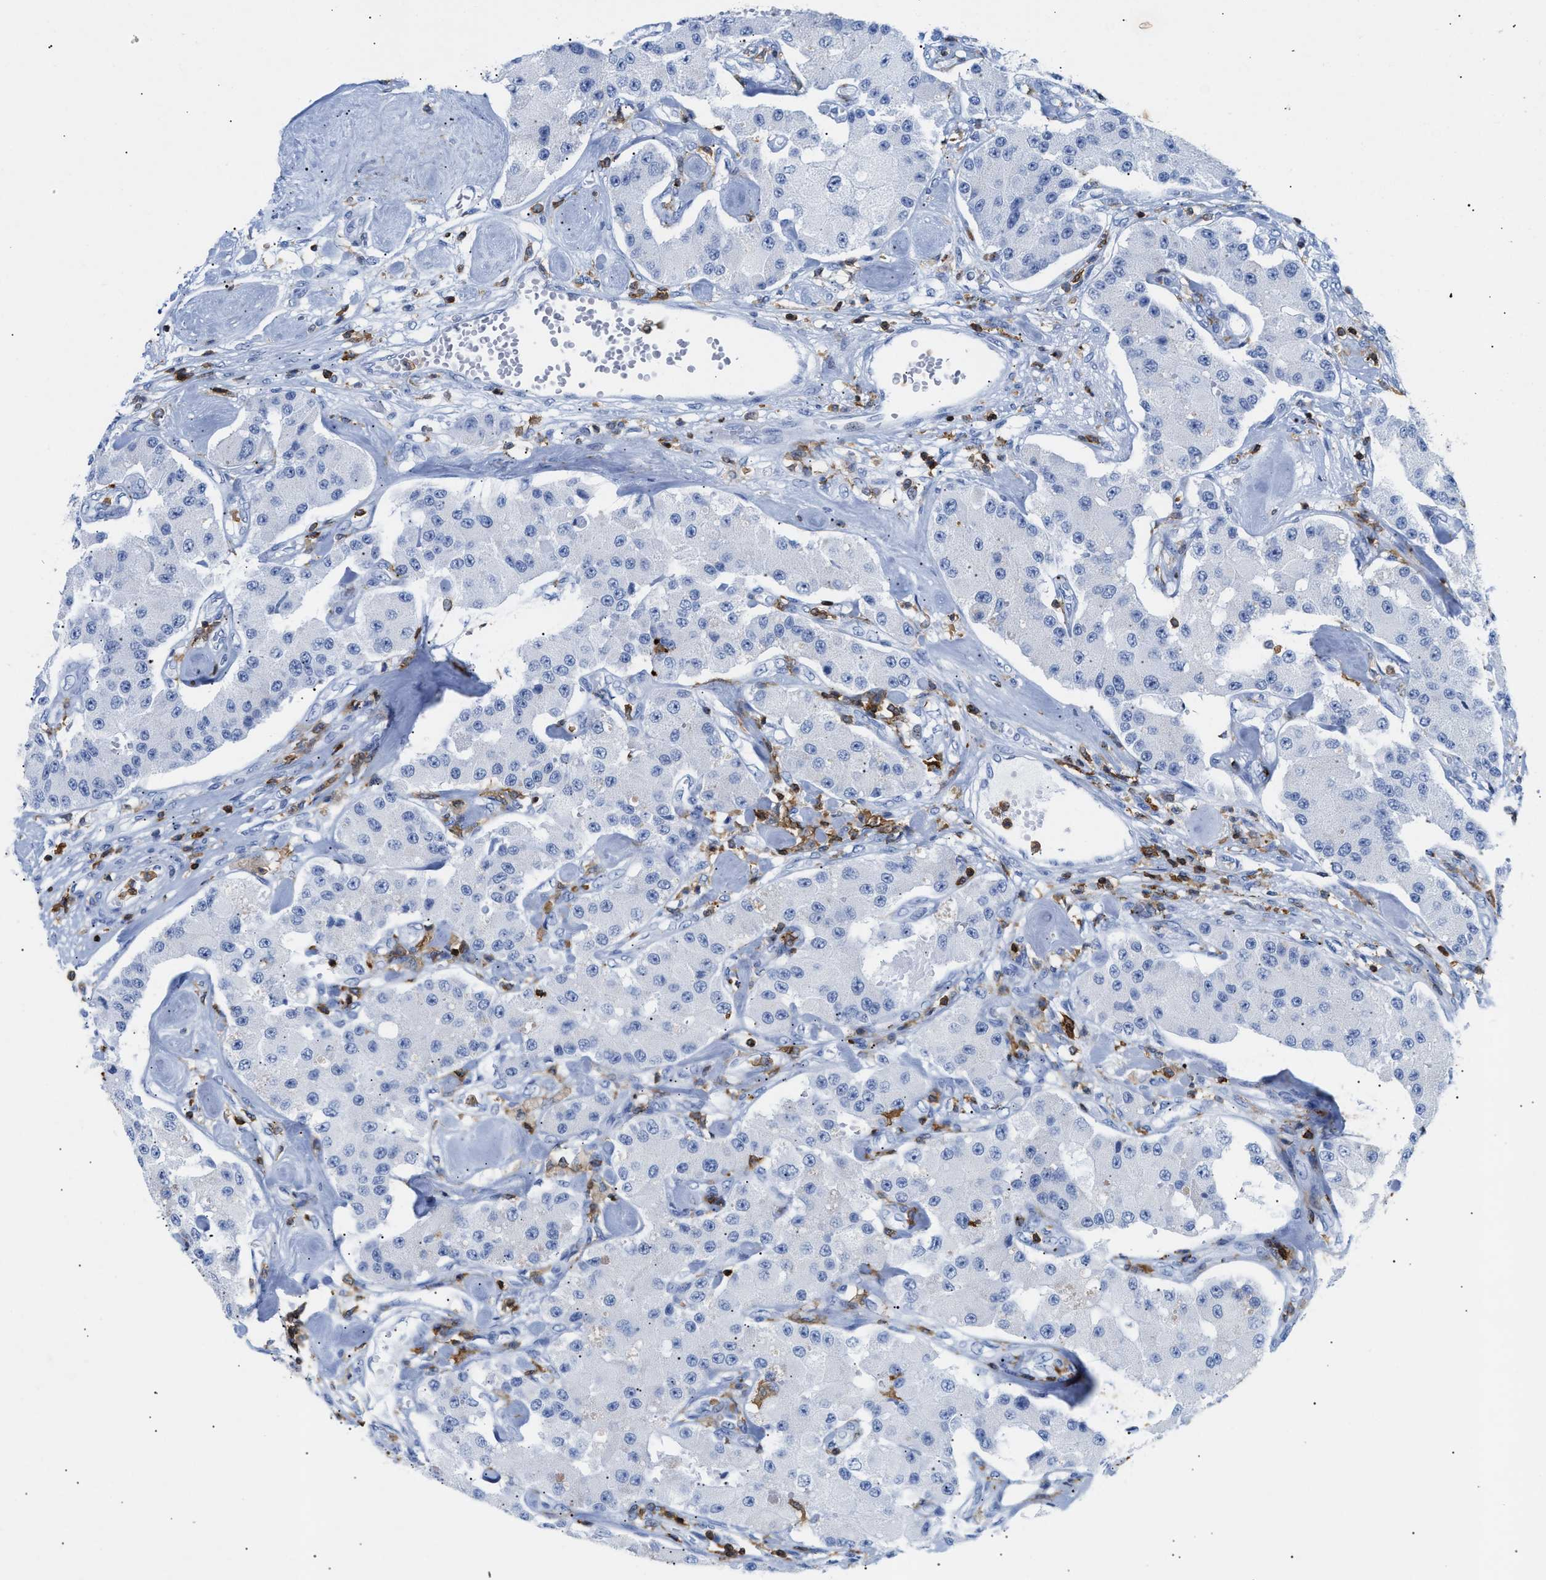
{"staining": {"intensity": "negative", "quantity": "none", "location": "none"}, "tissue": "carcinoid", "cell_type": "Tumor cells", "image_type": "cancer", "snomed": [{"axis": "morphology", "description": "Carcinoid, malignant, NOS"}, {"axis": "topography", "description": "Pancreas"}], "caption": "Immunohistochemistry (IHC) of carcinoid displays no staining in tumor cells.", "gene": "LCP1", "patient": {"sex": "male", "age": 41}}